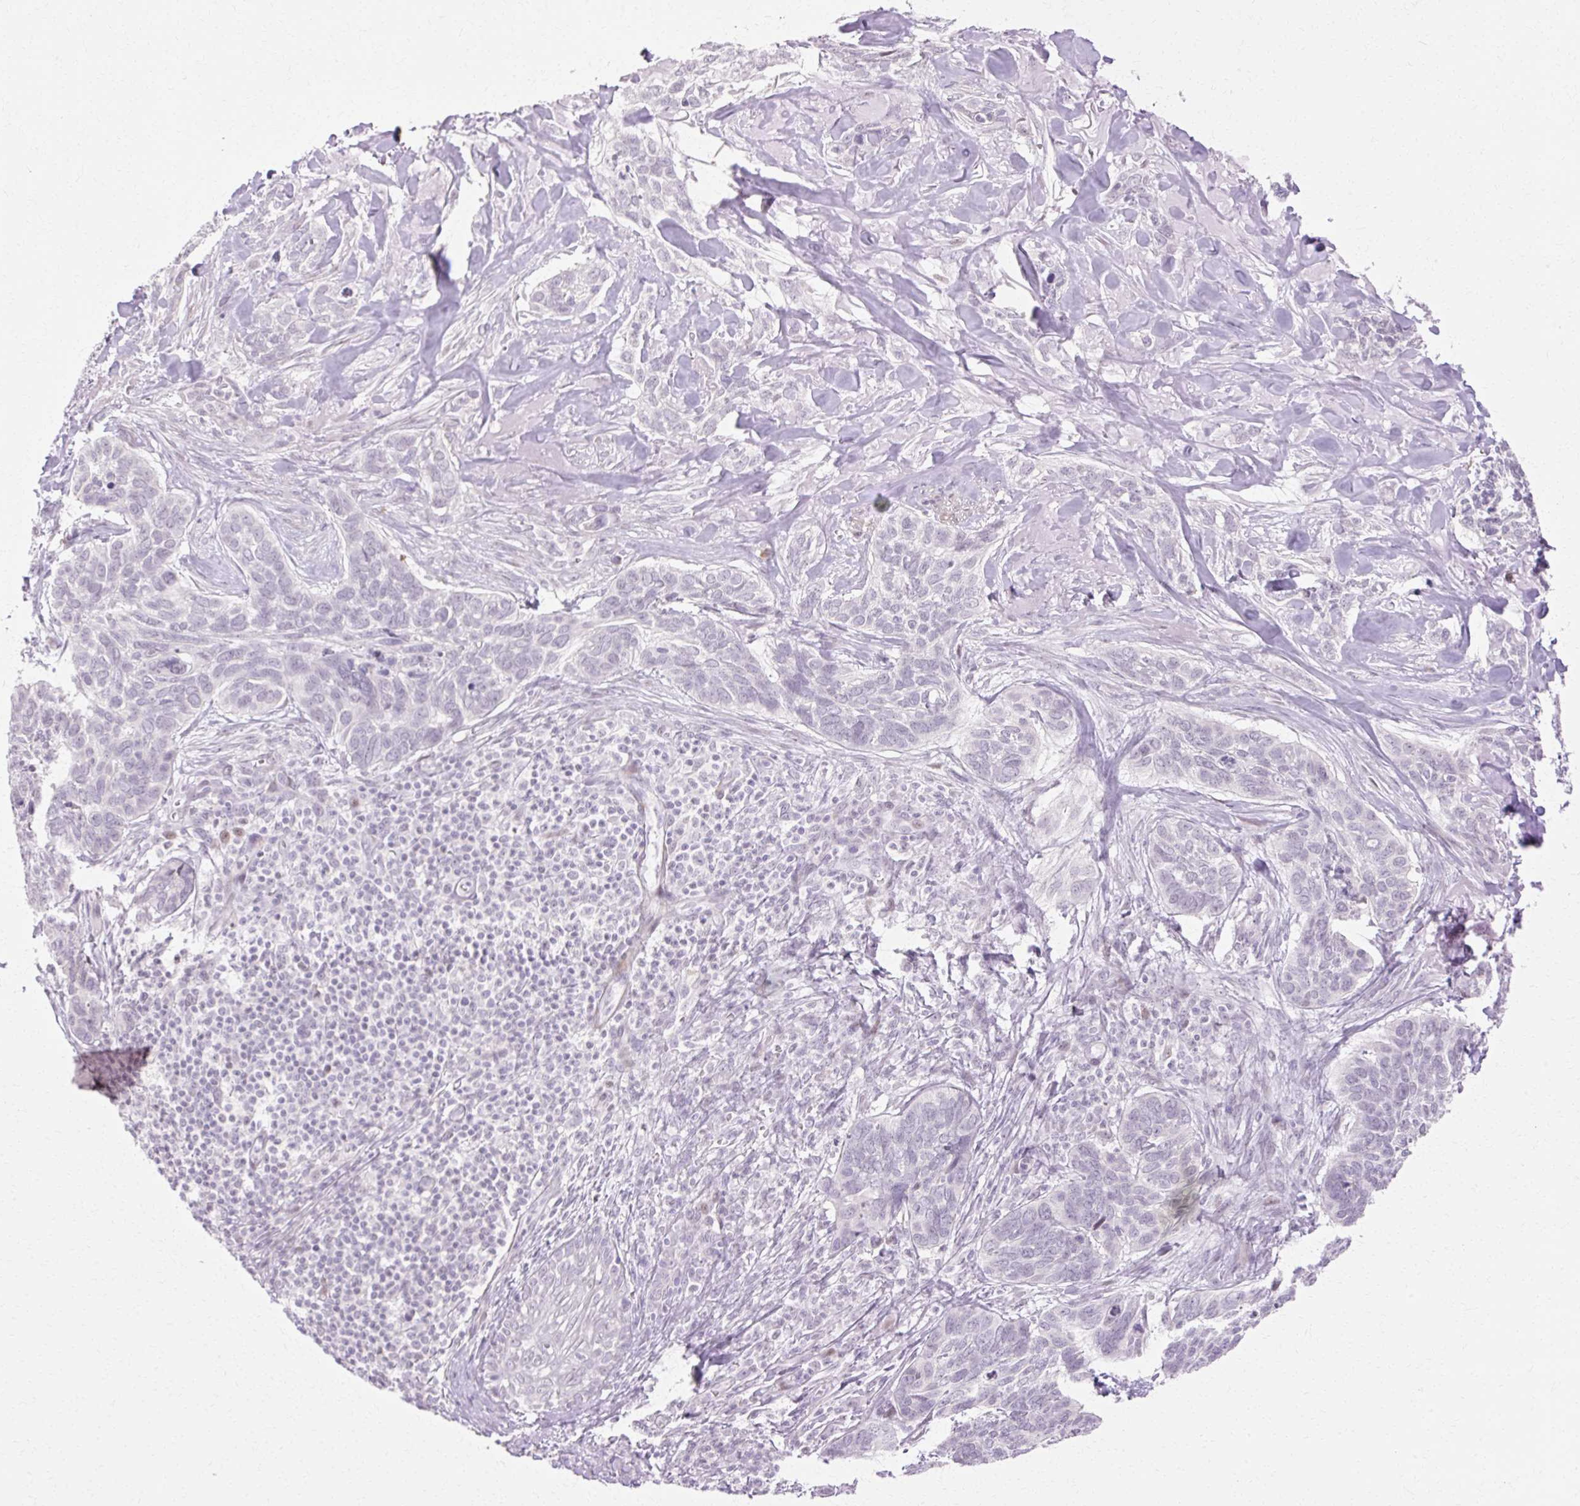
{"staining": {"intensity": "negative", "quantity": "none", "location": "none"}, "tissue": "skin cancer", "cell_type": "Tumor cells", "image_type": "cancer", "snomed": [{"axis": "morphology", "description": "Basal cell carcinoma"}, {"axis": "topography", "description": "Skin"}], "caption": "Photomicrograph shows no significant protein expression in tumor cells of skin cancer (basal cell carcinoma). The staining is performed using DAB brown chromogen with nuclei counter-stained in using hematoxylin.", "gene": "C3orf49", "patient": {"sex": "male", "age": 86}}